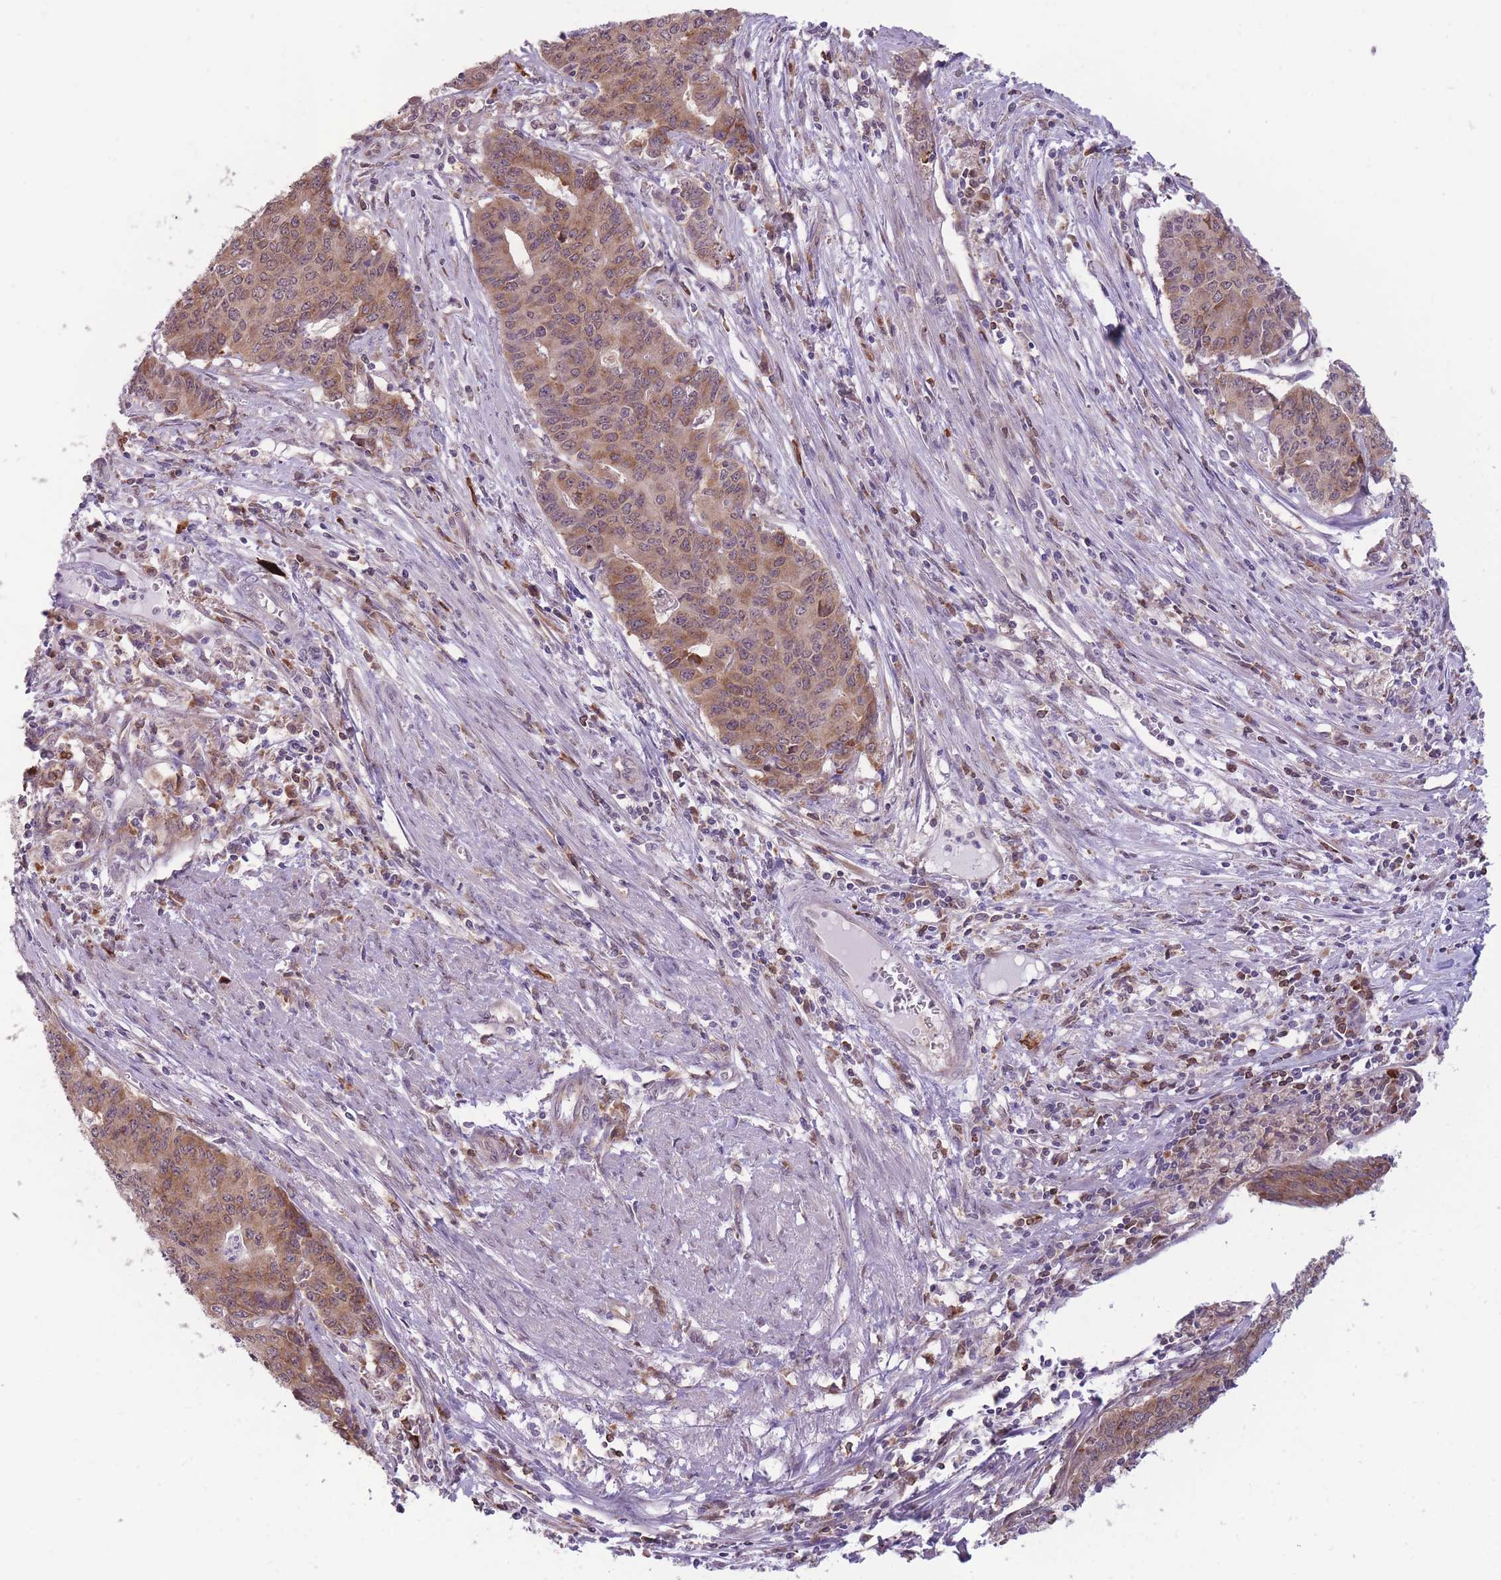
{"staining": {"intensity": "moderate", "quantity": ">75%", "location": "cytoplasmic/membranous,nuclear"}, "tissue": "endometrial cancer", "cell_type": "Tumor cells", "image_type": "cancer", "snomed": [{"axis": "morphology", "description": "Adenocarcinoma, NOS"}, {"axis": "topography", "description": "Endometrium"}], "caption": "This photomicrograph shows endometrial cancer stained with IHC to label a protein in brown. The cytoplasmic/membranous and nuclear of tumor cells show moderate positivity for the protein. Nuclei are counter-stained blue.", "gene": "TMEM121", "patient": {"sex": "female", "age": 59}}